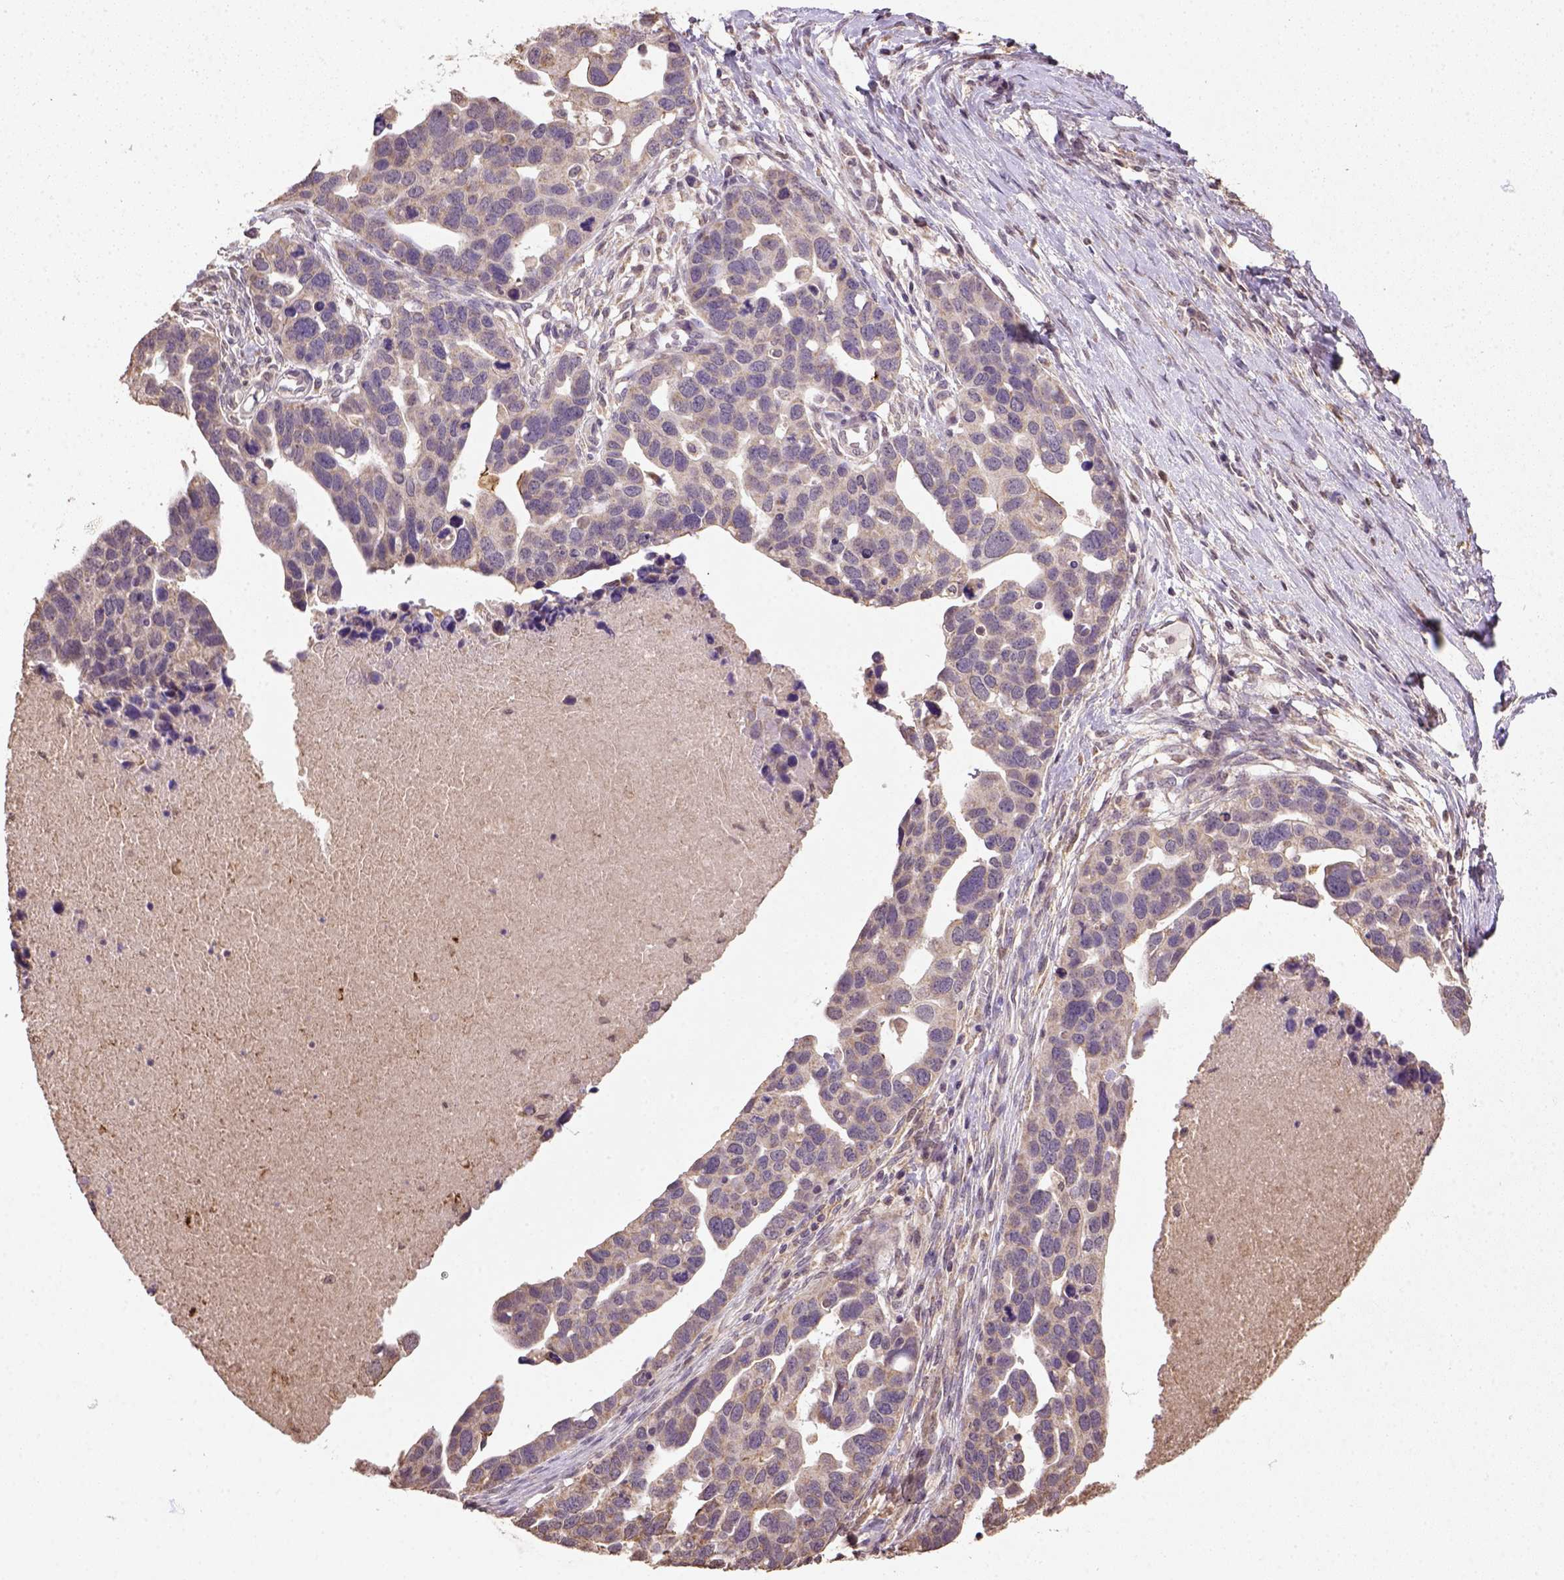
{"staining": {"intensity": "weak", "quantity": ">75%", "location": "cytoplasmic/membranous"}, "tissue": "ovarian cancer", "cell_type": "Tumor cells", "image_type": "cancer", "snomed": [{"axis": "morphology", "description": "Cystadenocarcinoma, serous, NOS"}, {"axis": "topography", "description": "Ovary"}], "caption": "Protein expression by IHC displays weak cytoplasmic/membranous expression in approximately >75% of tumor cells in ovarian cancer.", "gene": "NUDT10", "patient": {"sex": "female", "age": 54}}